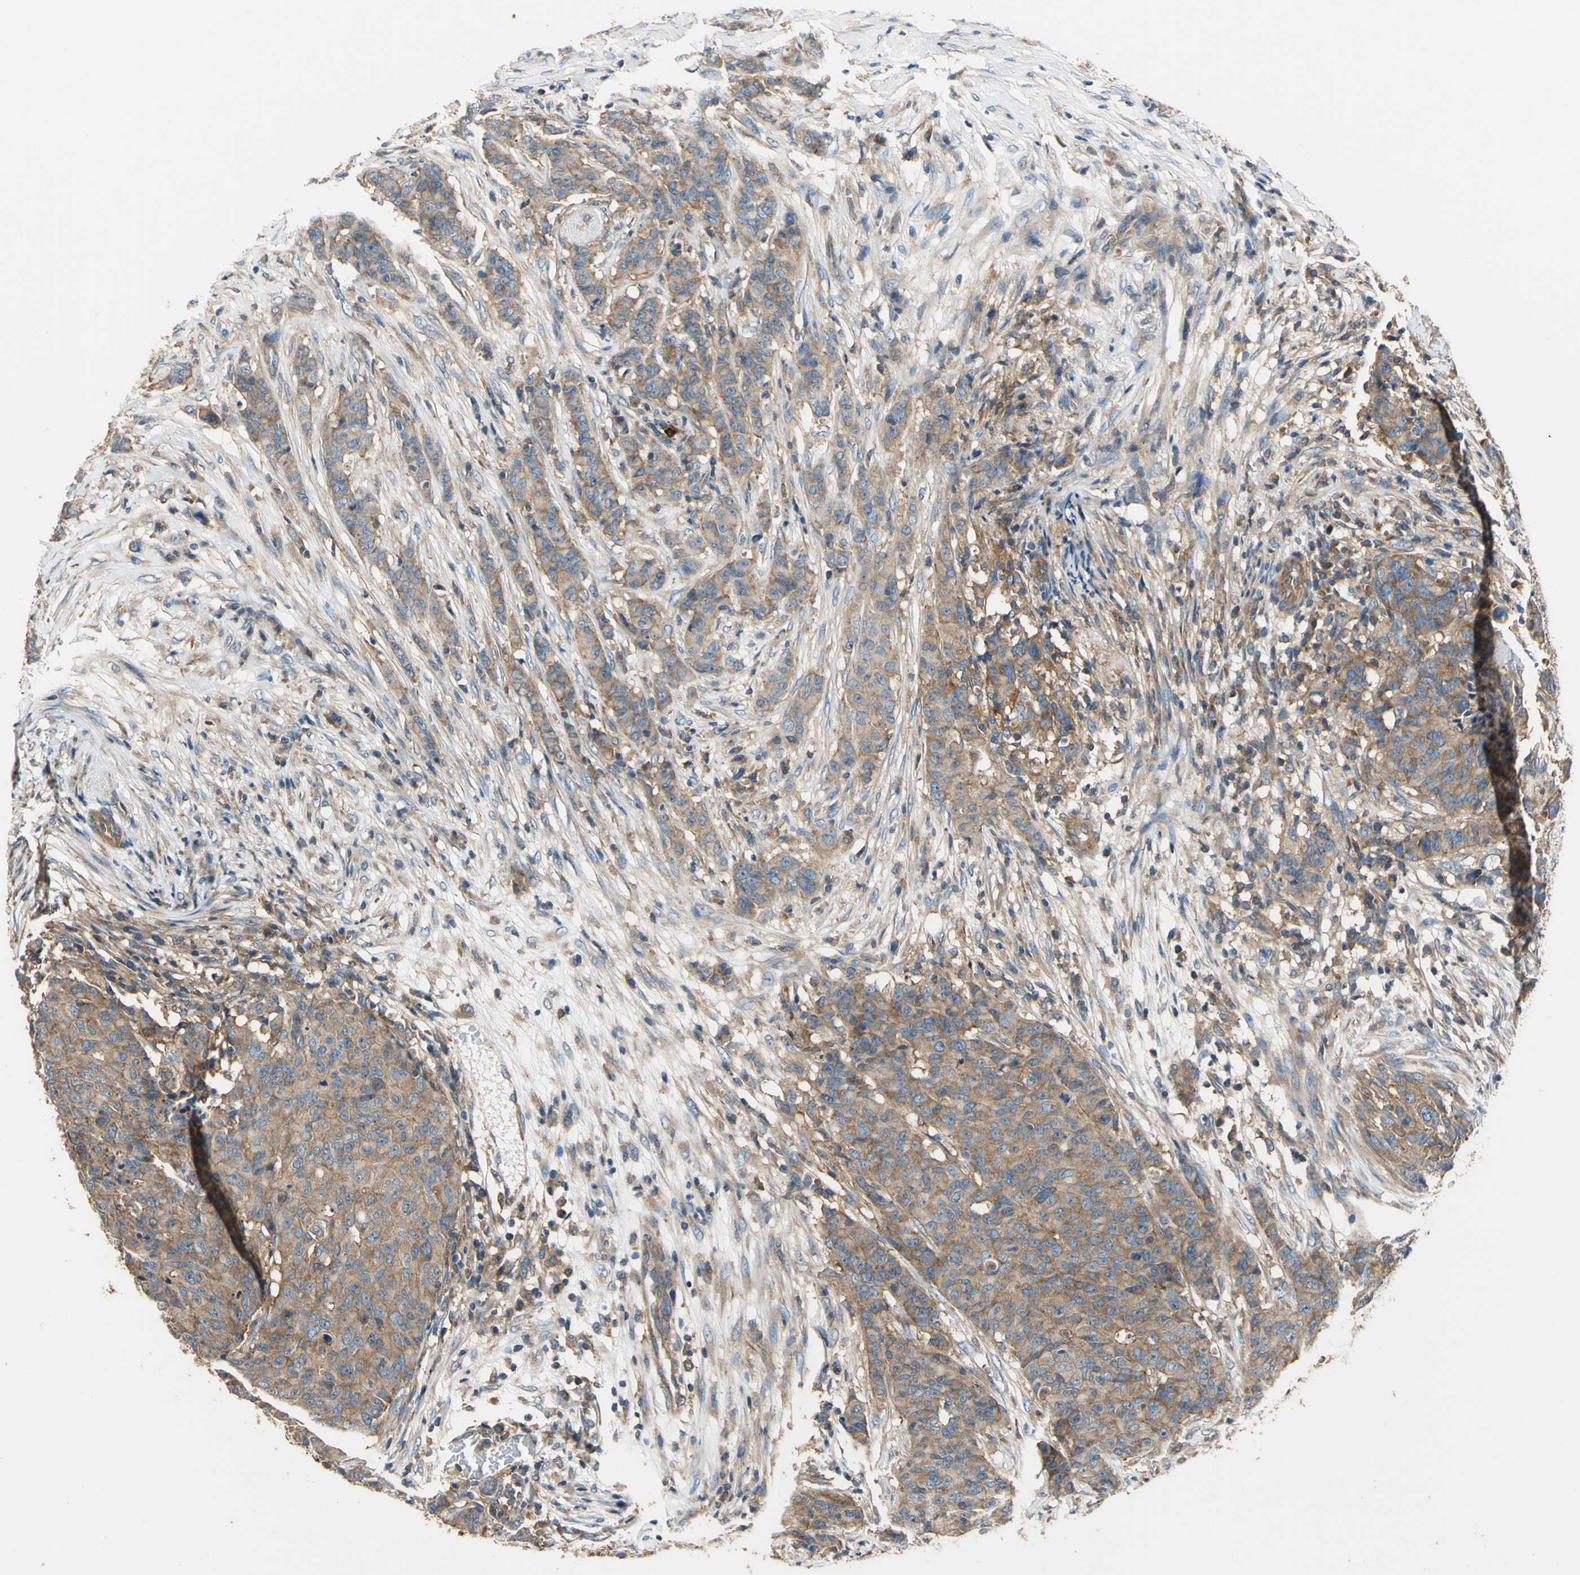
{"staining": {"intensity": "moderate", "quantity": "25%-75%", "location": "cytoplasmic/membranous"}, "tissue": "breast cancer", "cell_type": "Tumor cells", "image_type": "cancer", "snomed": [{"axis": "morphology", "description": "Duct carcinoma"}, {"axis": "topography", "description": "Breast"}], "caption": "Immunohistochemistry of breast intraductal carcinoma demonstrates medium levels of moderate cytoplasmic/membranous positivity in approximately 25%-75% of tumor cells.", "gene": "DDX3Y", "patient": {"sex": "female", "age": 40}}